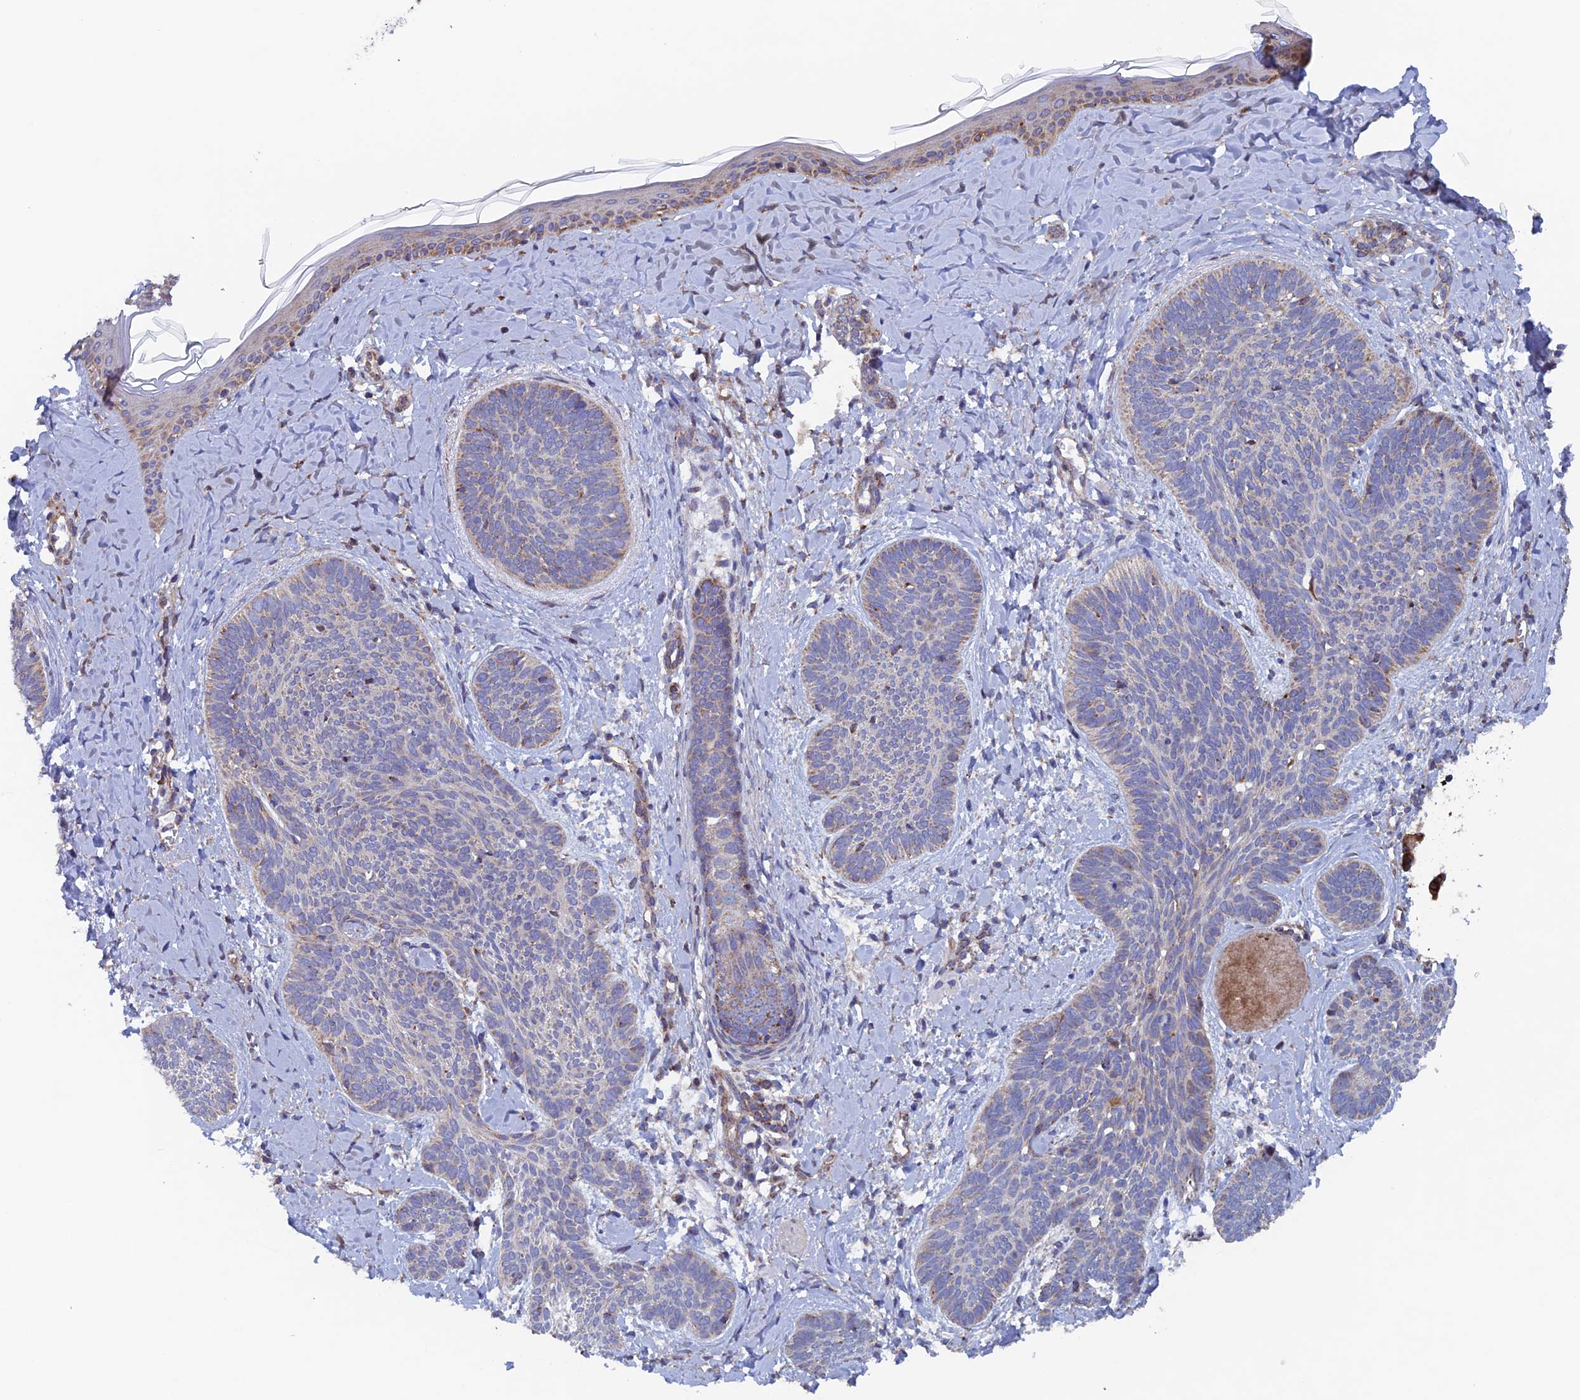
{"staining": {"intensity": "weak", "quantity": "<25%", "location": "cytoplasmic/membranous"}, "tissue": "skin cancer", "cell_type": "Tumor cells", "image_type": "cancer", "snomed": [{"axis": "morphology", "description": "Basal cell carcinoma"}, {"axis": "topography", "description": "Skin"}], "caption": "This is a histopathology image of immunohistochemistry staining of basal cell carcinoma (skin), which shows no expression in tumor cells.", "gene": "MRPL1", "patient": {"sex": "female", "age": 81}}